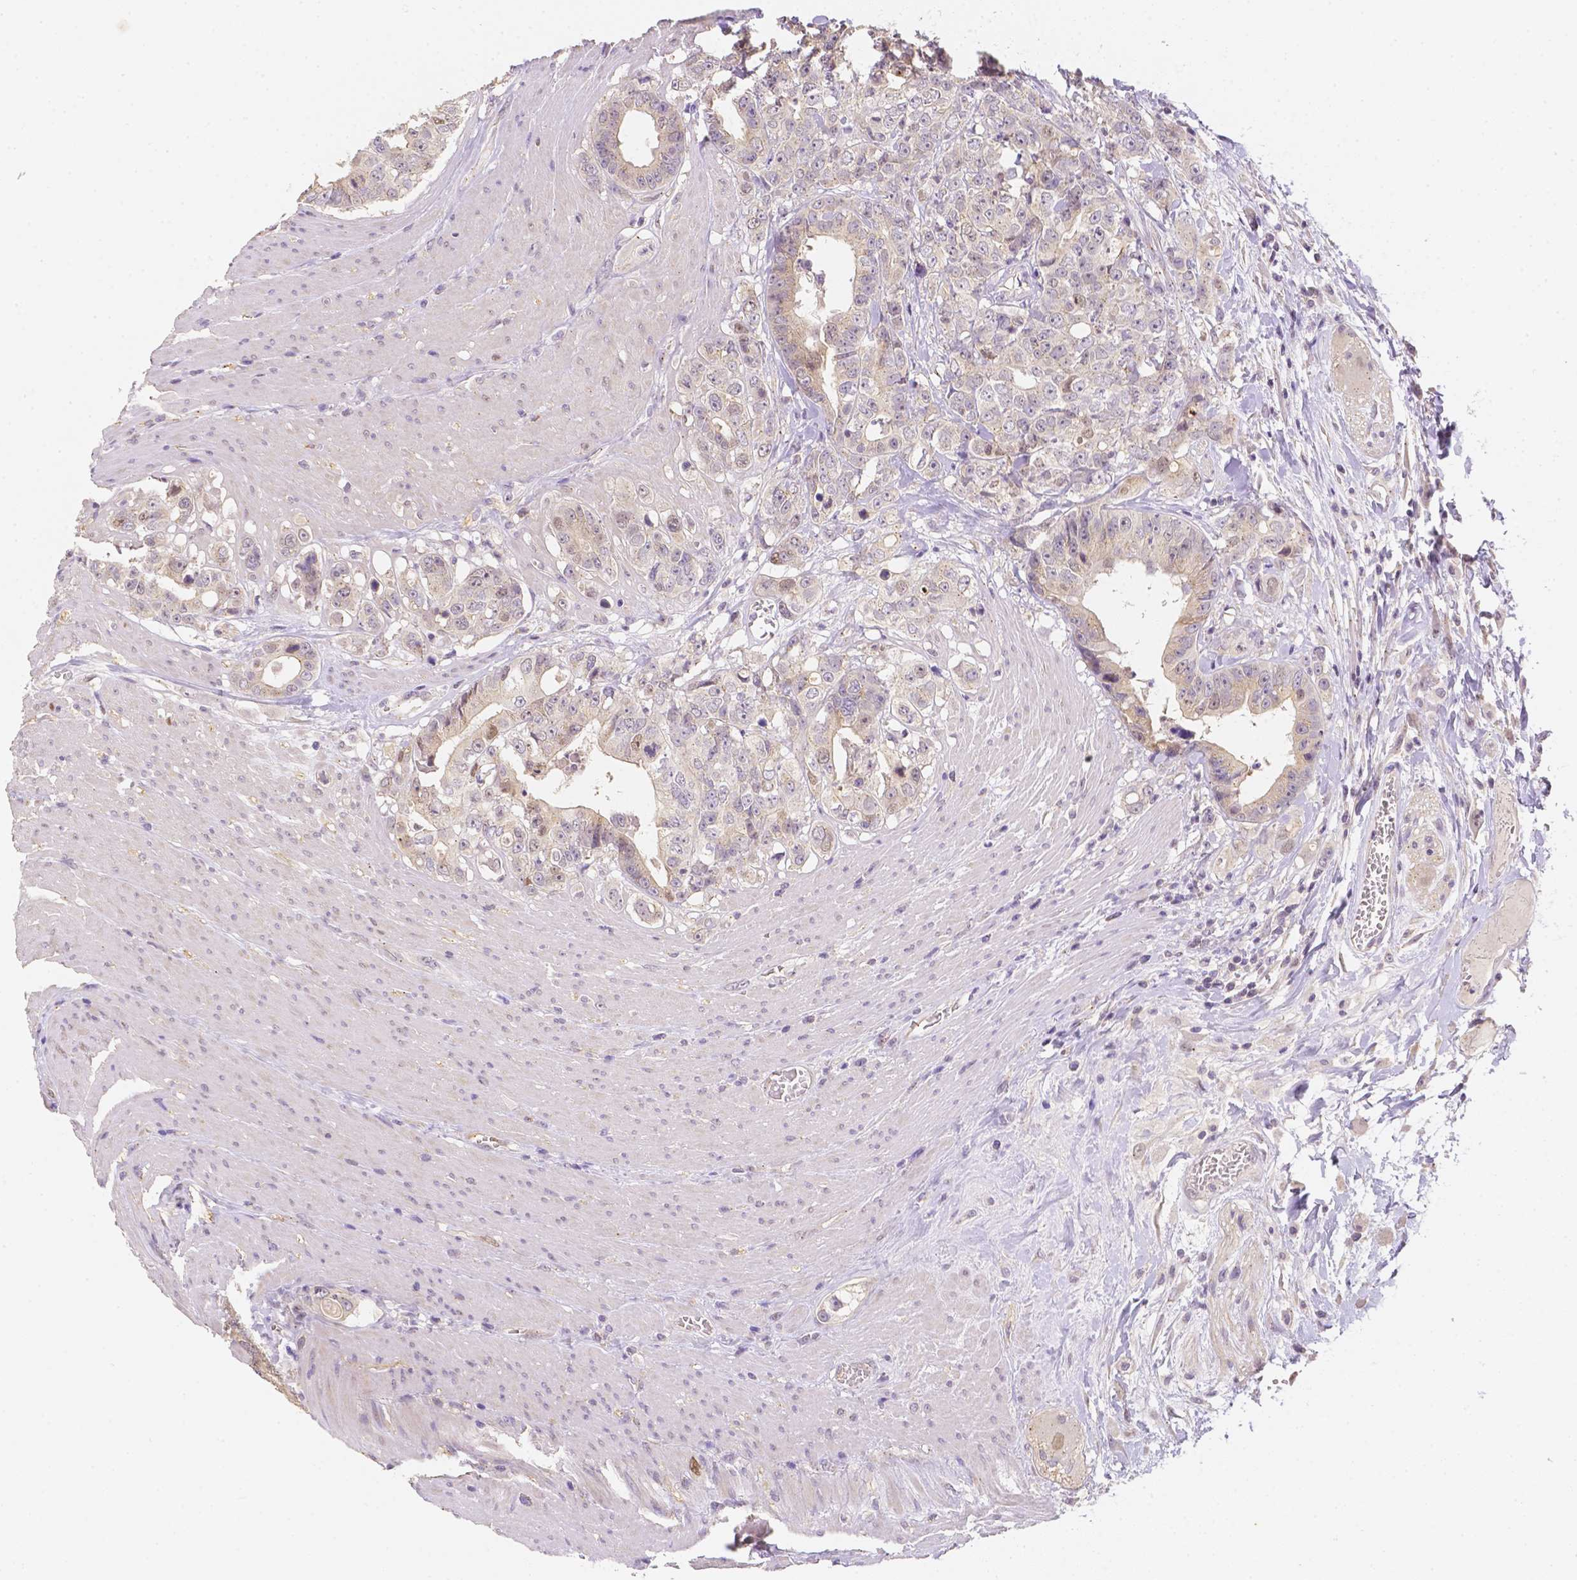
{"staining": {"intensity": "negative", "quantity": "none", "location": "none"}, "tissue": "colorectal cancer", "cell_type": "Tumor cells", "image_type": "cancer", "snomed": [{"axis": "morphology", "description": "Adenocarcinoma, NOS"}, {"axis": "topography", "description": "Rectum"}], "caption": "Micrograph shows no protein positivity in tumor cells of colorectal cancer tissue.", "gene": "C10orf67", "patient": {"sex": "female", "age": 62}}